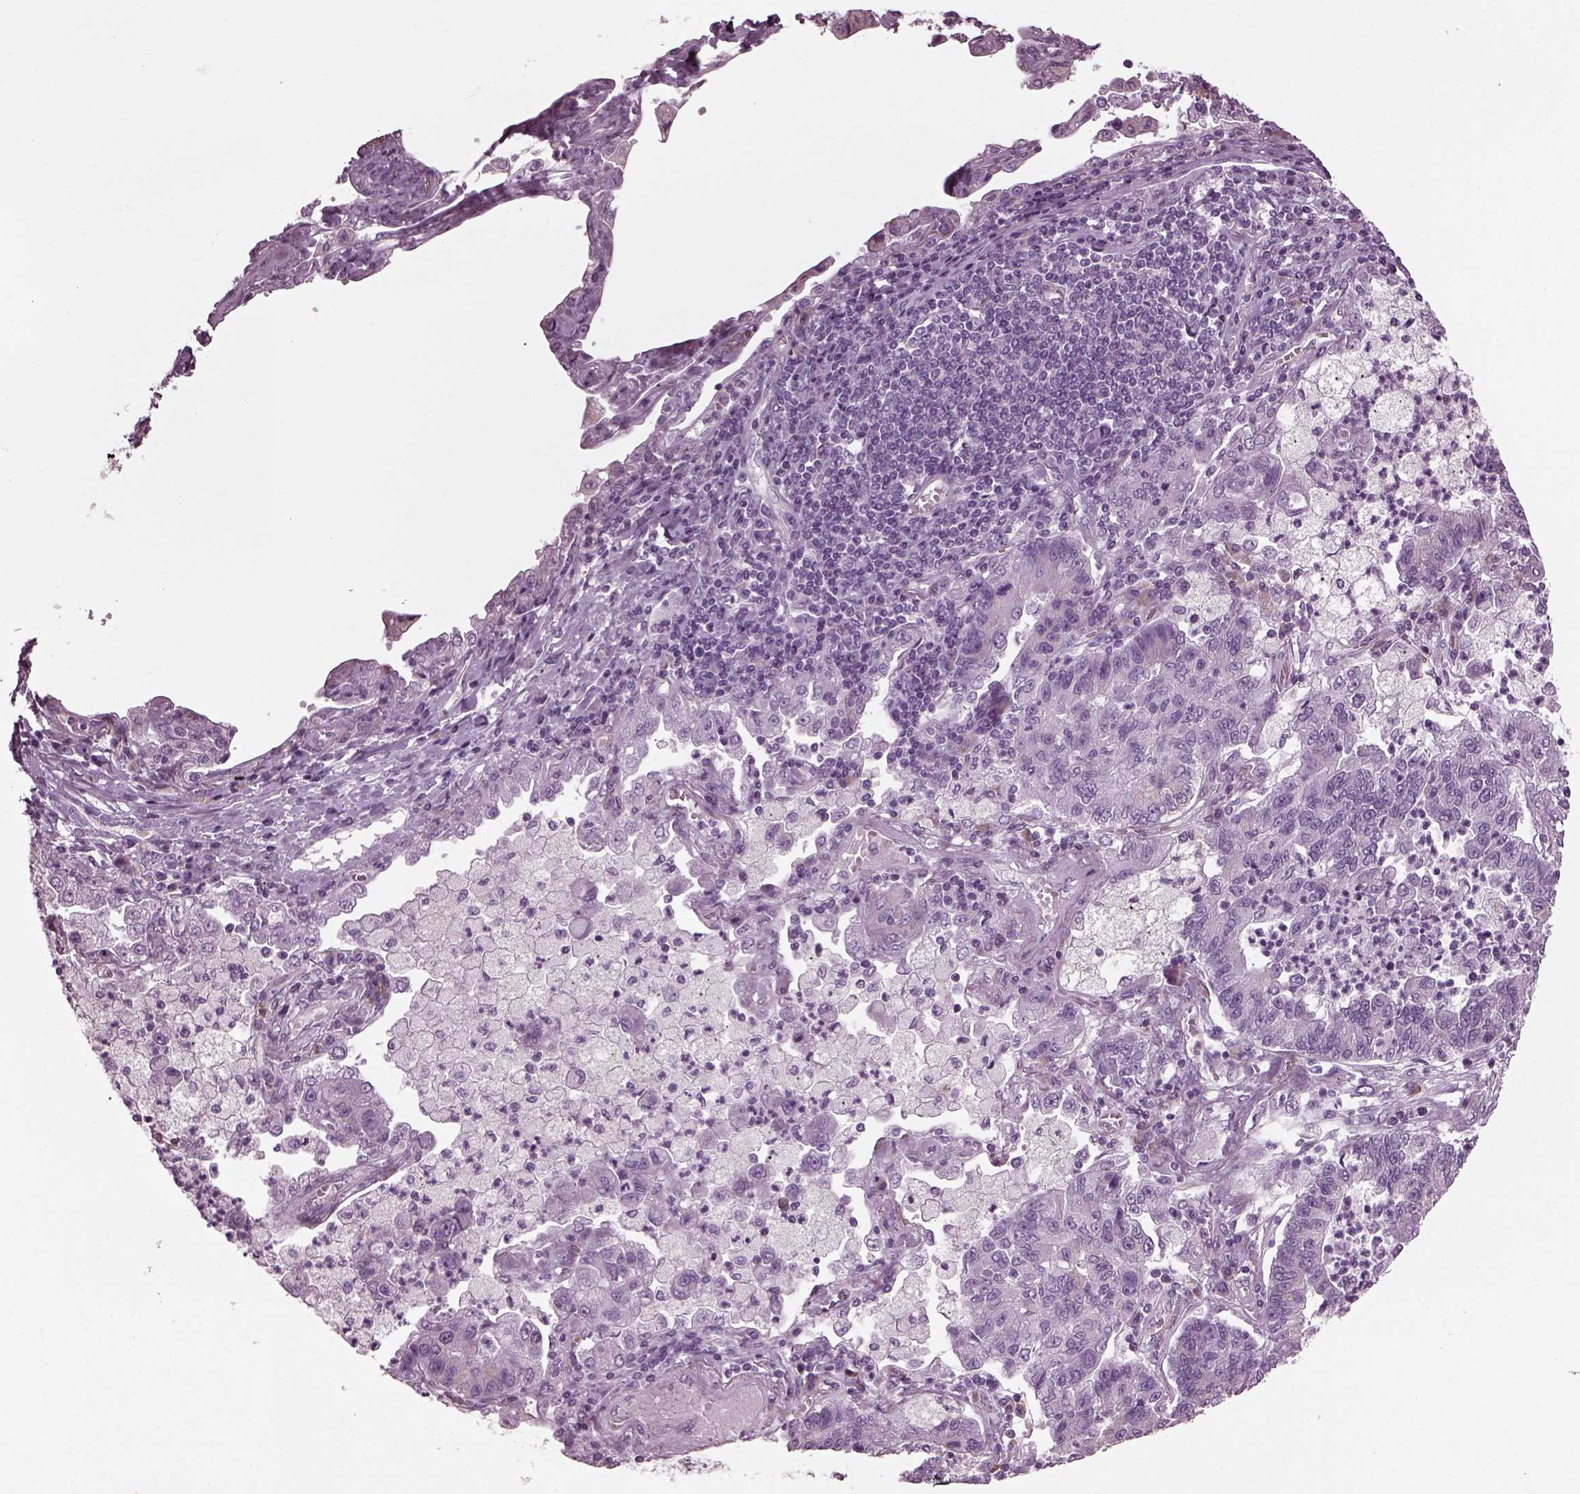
{"staining": {"intensity": "negative", "quantity": "none", "location": "none"}, "tissue": "lung cancer", "cell_type": "Tumor cells", "image_type": "cancer", "snomed": [{"axis": "morphology", "description": "Adenocarcinoma, NOS"}, {"axis": "topography", "description": "Lung"}], "caption": "The immunohistochemistry histopathology image has no significant positivity in tumor cells of lung adenocarcinoma tissue. (Brightfield microscopy of DAB IHC at high magnification).", "gene": "CABP5", "patient": {"sex": "female", "age": 57}}